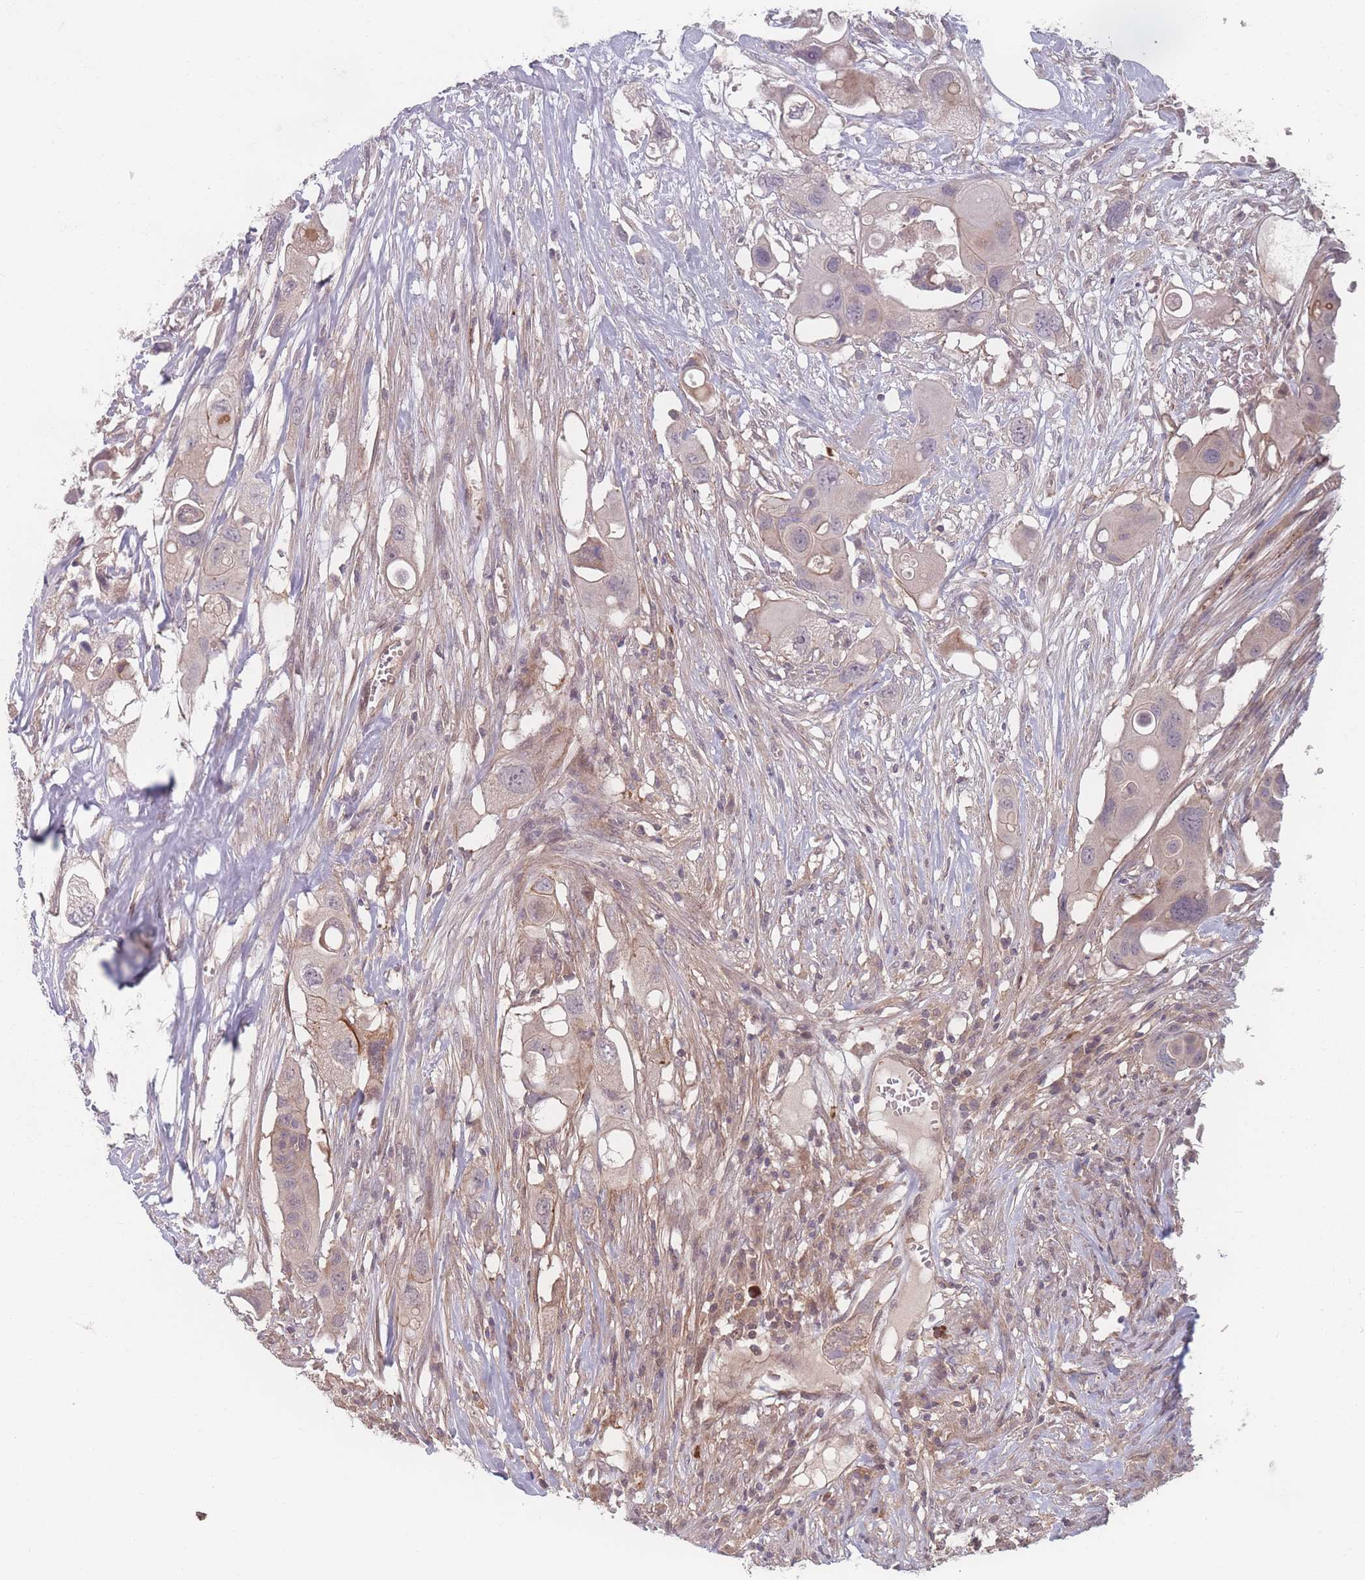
{"staining": {"intensity": "negative", "quantity": "none", "location": "none"}, "tissue": "colorectal cancer", "cell_type": "Tumor cells", "image_type": "cancer", "snomed": [{"axis": "morphology", "description": "Adenocarcinoma, NOS"}, {"axis": "topography", "description": "Colon"}], "caption": "Histopathology image shows no significant protein expression in tumor cells of adenocarcinoma (colorectal). (Stains: DAB (3,3'-diaminobenzidine) immunohistochemistry (IHC) with hematoxylin counter stain, Microscopy: brightfield microscopy at high magnification).", "gene": "HAGH", "patient": {"sex": "male", "age": 77}}